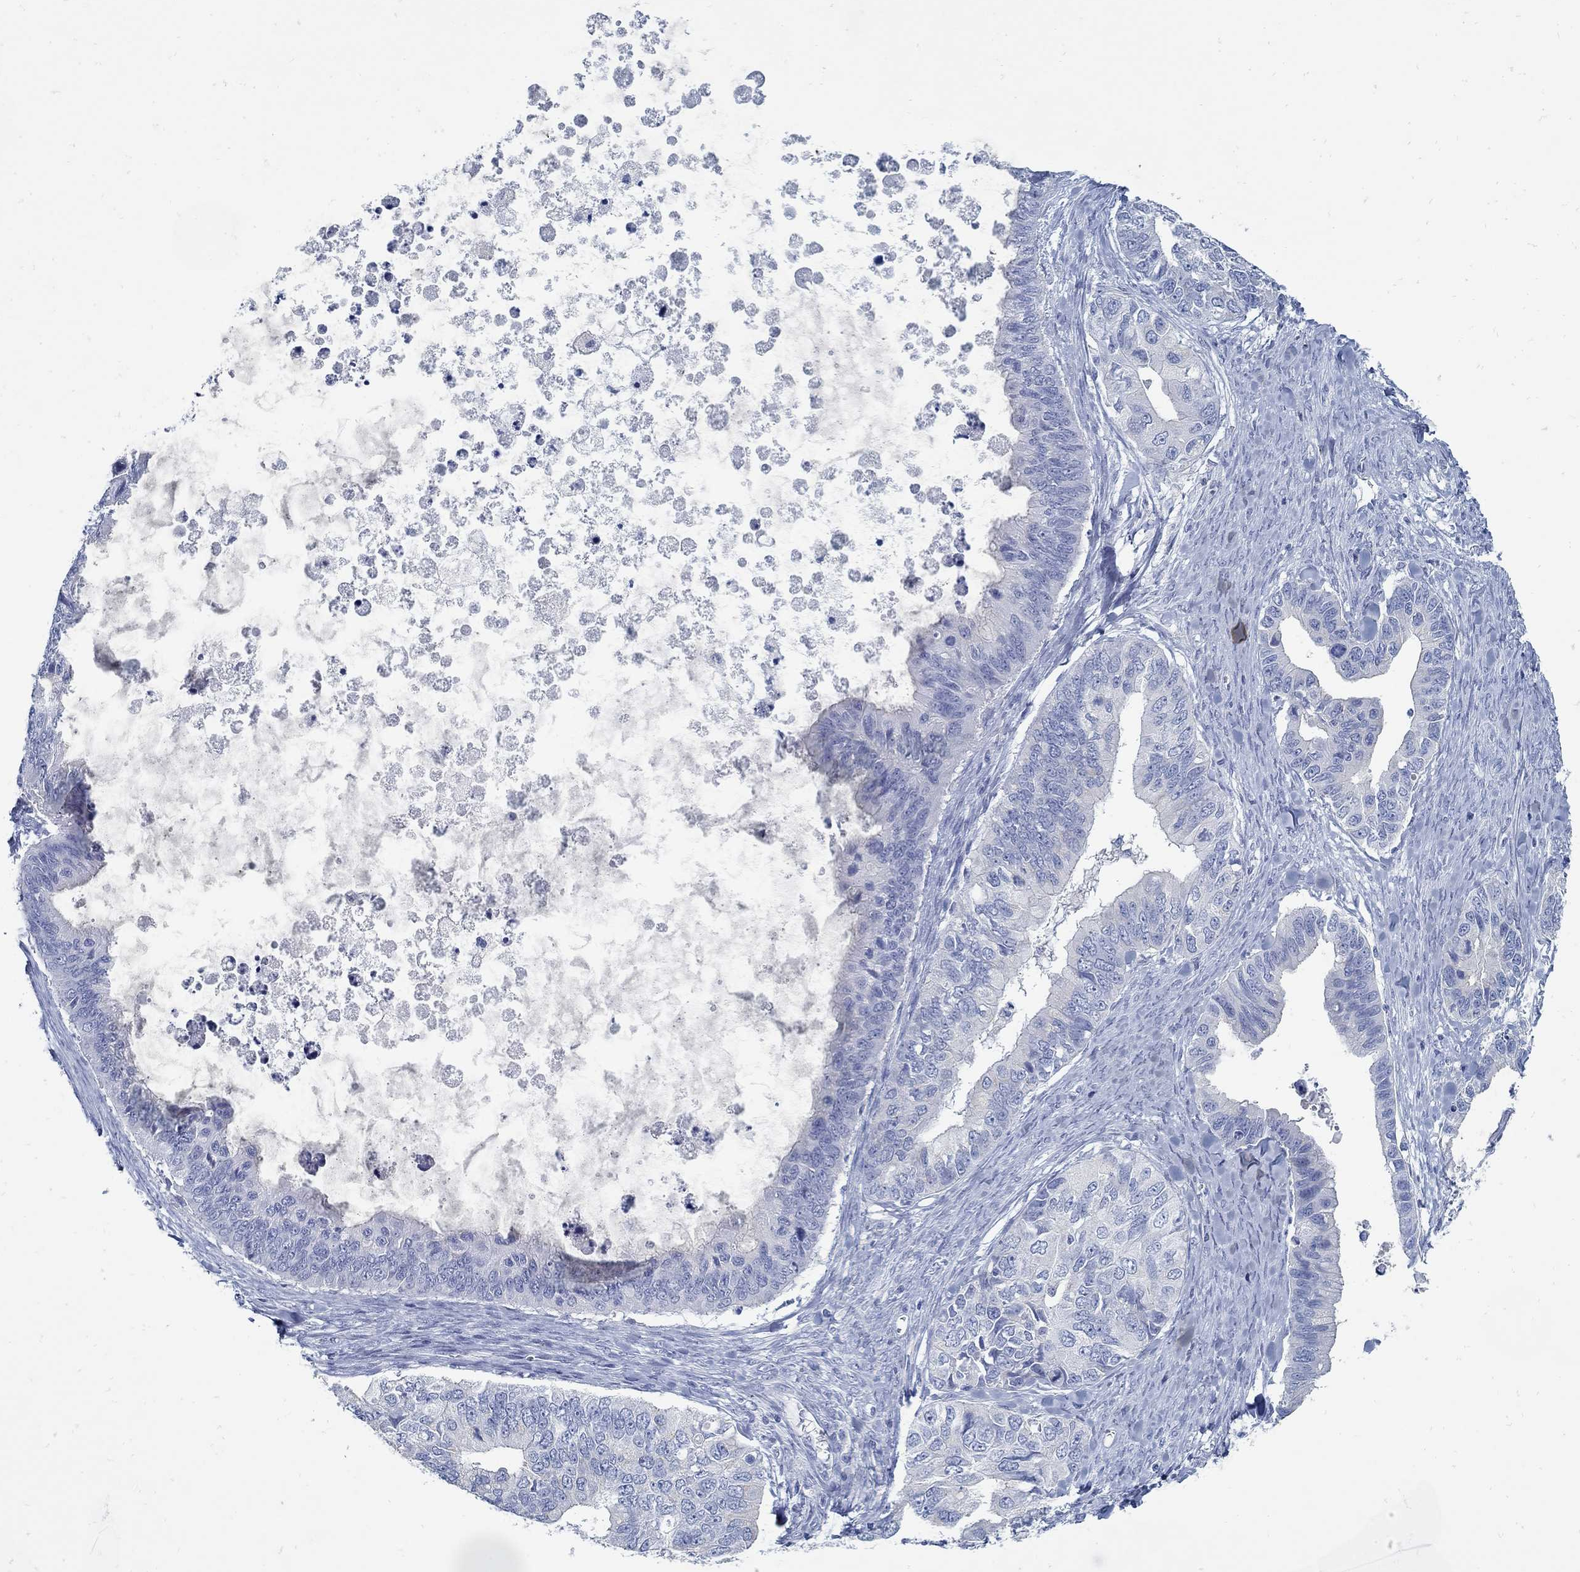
{"staining": {"intensity": "negative", "quantity": "none", "location": "none"}, "tissue": "ovarian cancer", "cell_type": "Tumor cells", "image_type": "cancer", "snomed": [{"axis": "morphology", "description": "Cystadenocarcinoma, mucinous, NOS"}, {"axis": "topography", "description": "Ovary"}], "caption": "Tumor cells show no significant protein staining in ovarian mucinous cystadenocarcinoma.", "gene": "ZFAND4", "patient": {"sex": "female", "age": 76}}